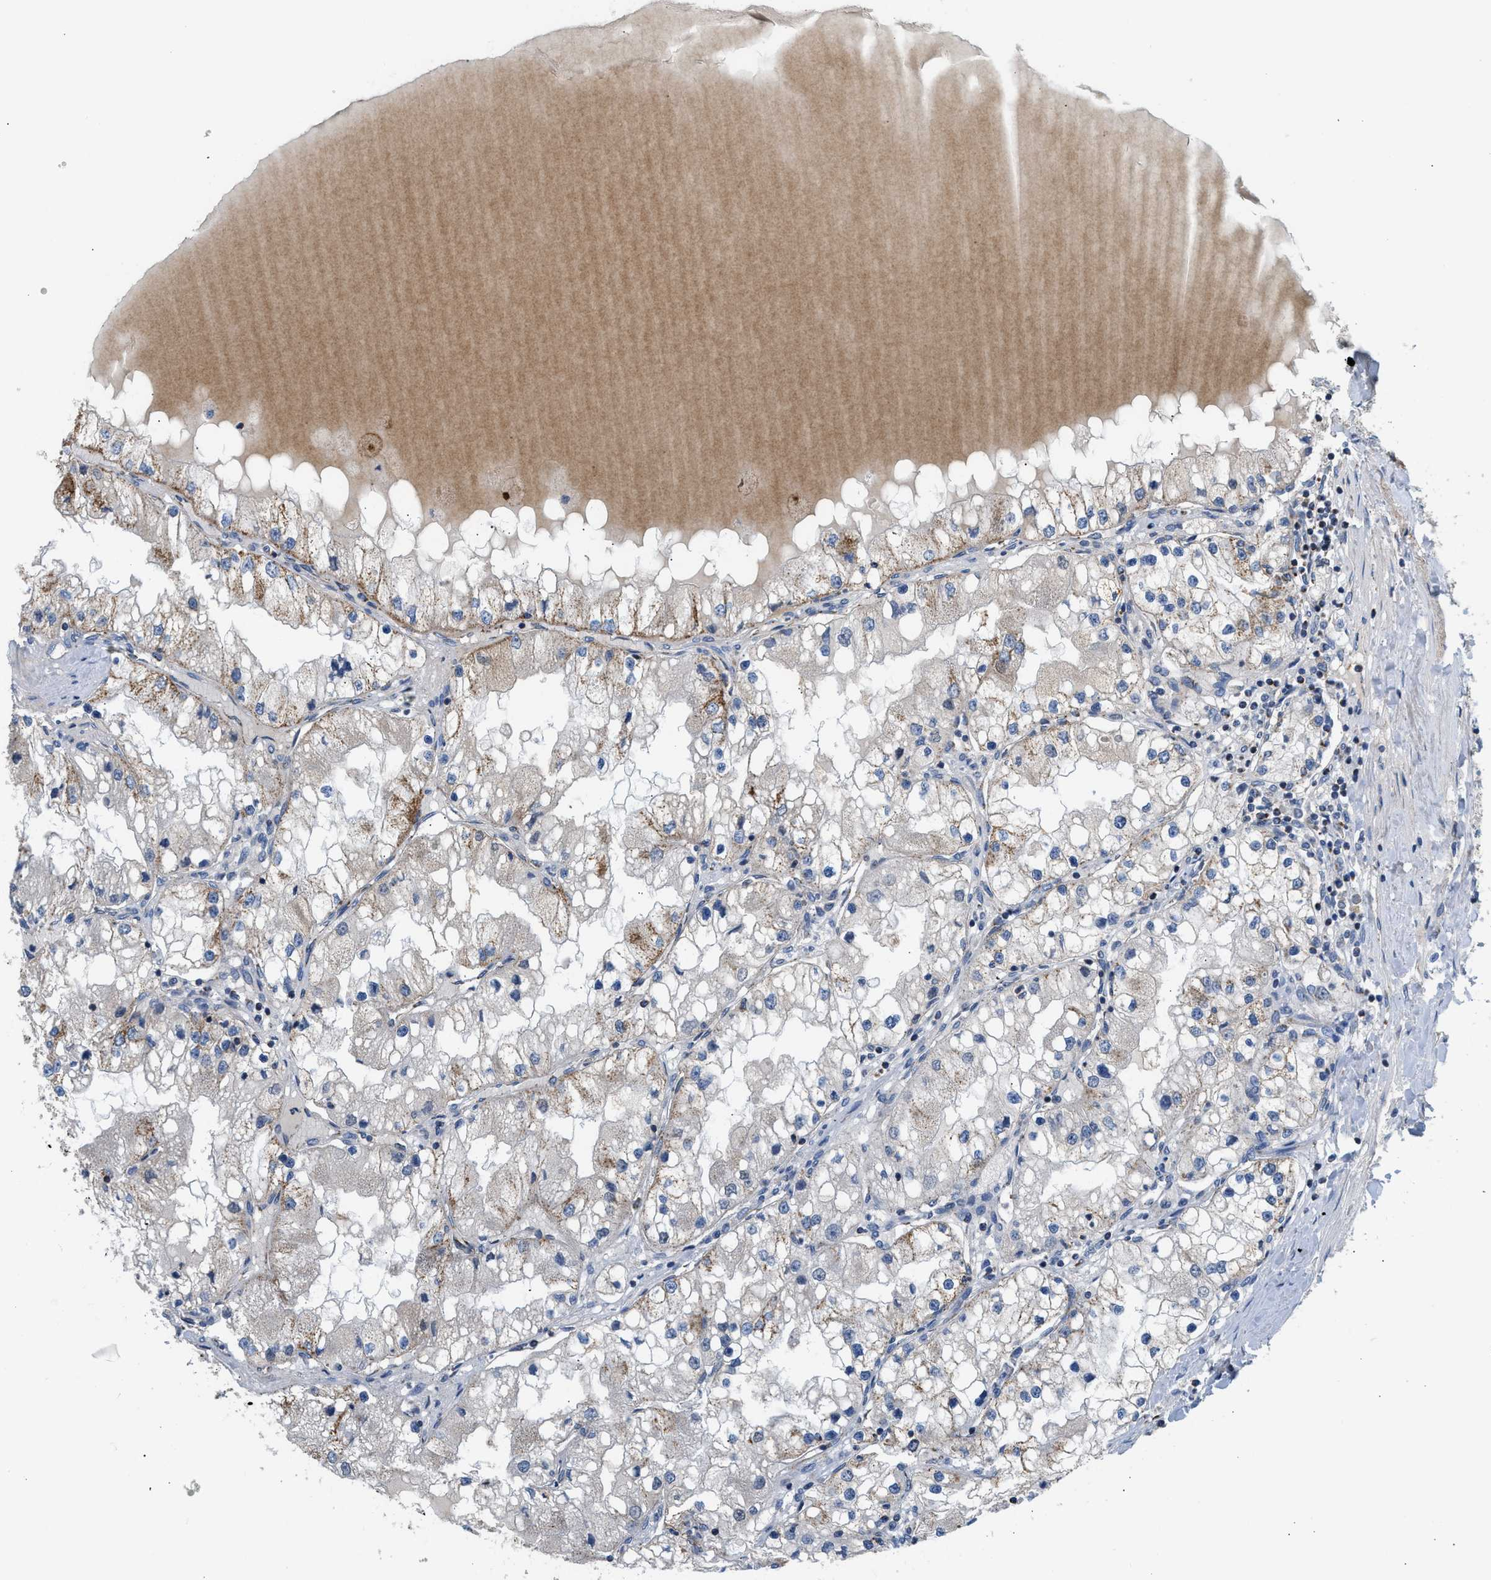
{"staining": {"intensity": "moderate", "quantity": "25%-75%", "location": "cytoplasmic/membranous"}, "tissue": "renal cancer", "cell_type": "Tumor cells", "image_type": "cancer", "snomed": [{"axis": "morphology", "description": "Adenocarcinoma, NOS"}, {"axis": "topography", "description": "Kidney"}], "caption": "Human renal cancer stained with a brown dye demonstrates moderate cytoplasmic/membranous positive expression in approximately 25%-75% of tumor cells.", "gene": "GOT2", "patient": {"sex": "male", "age": 68}}